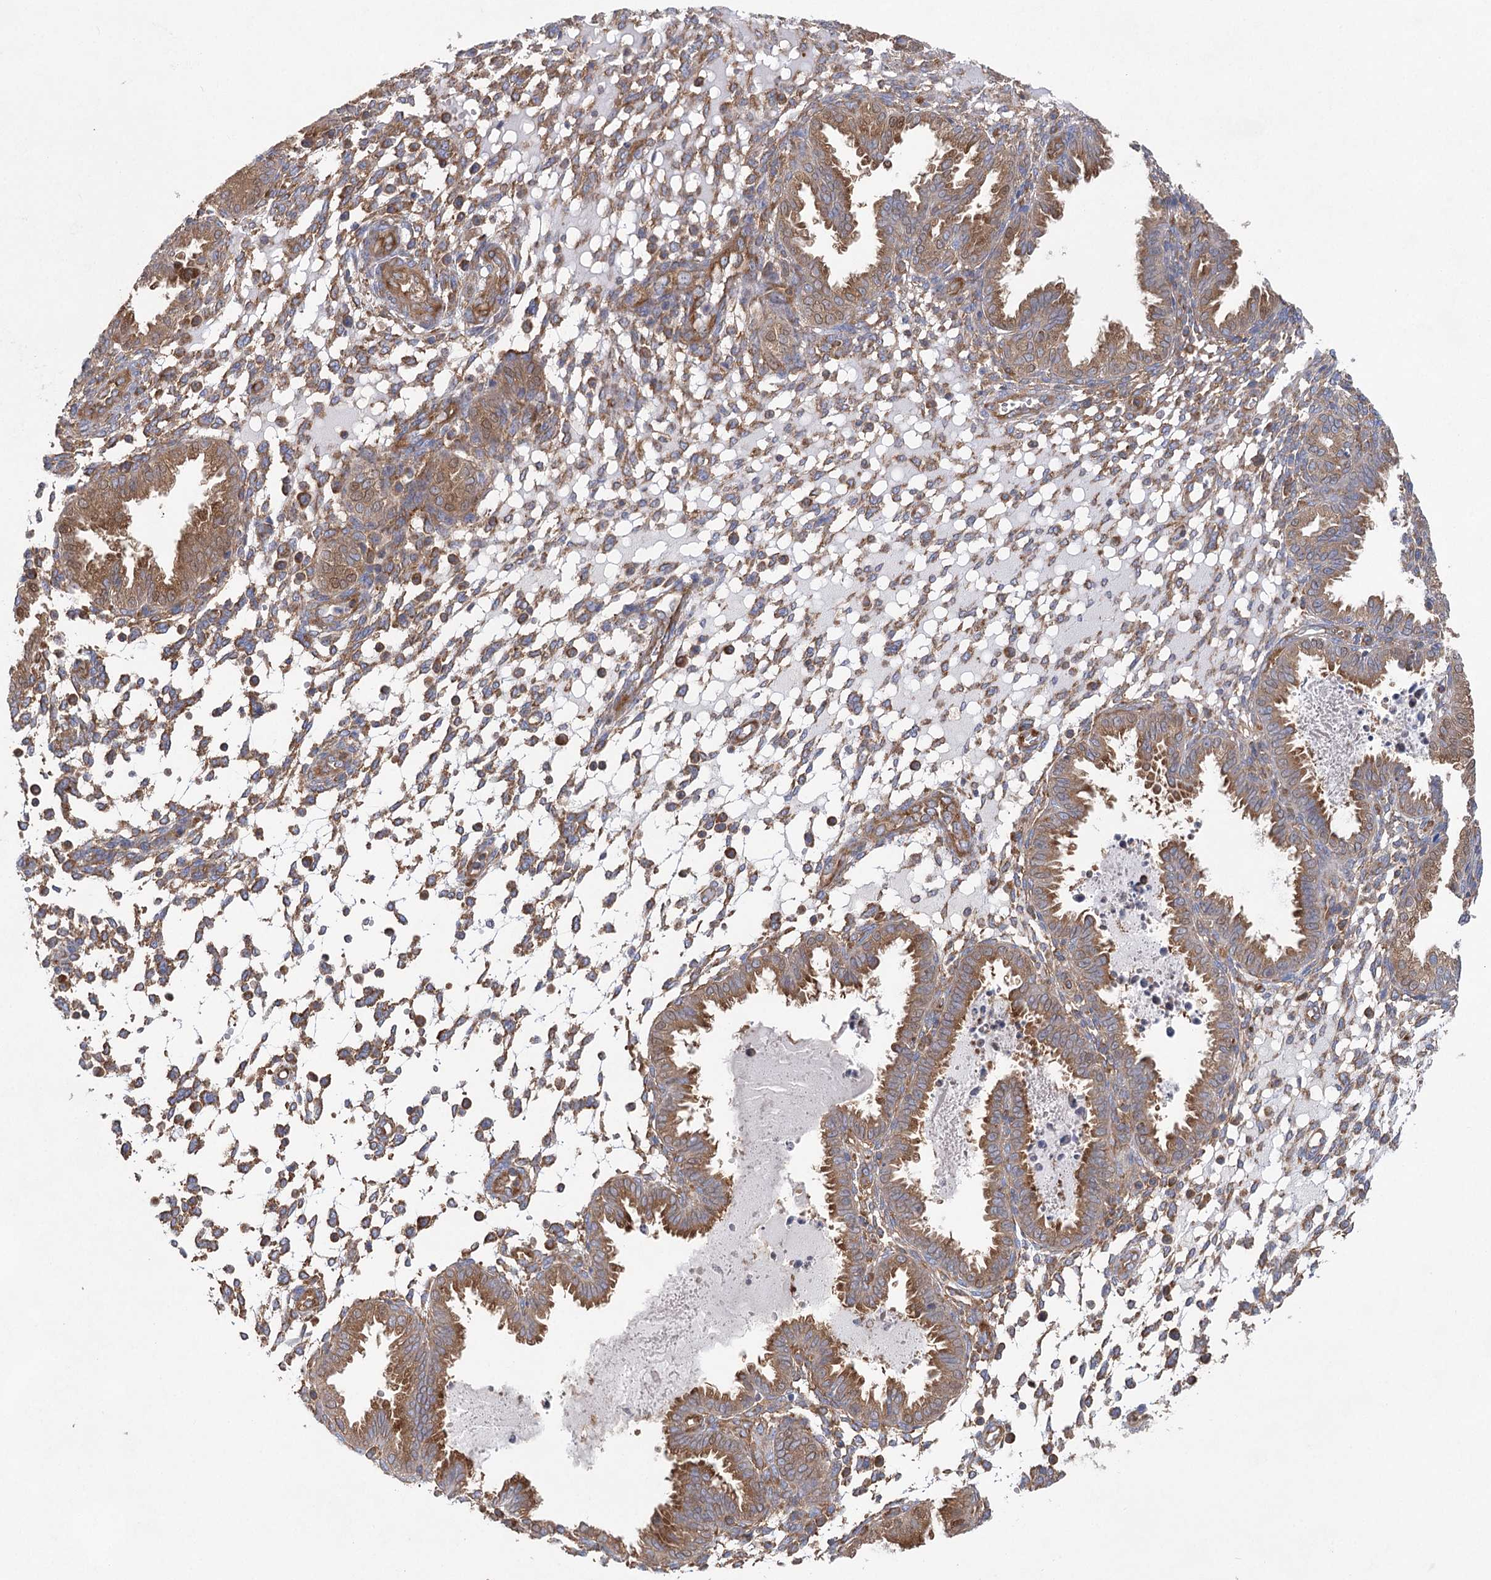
{"staining": {"intensity": "moderate", "quantity": "25%-75%", "location": "cytoplasmic/membranous"}, "tissue": "endometrium", "cell_type": "Cells in endometrial stroma", "image_type": "normal", "snomed": [{"axis": "morphology", "description": "Normal tissue, NOS"}, {"axis": "topography", "description": "Endometrium"}], "caption": "Immunohistochemical staining of benign endometrium displays medium levels of moderate cytoplasmic/membranous positivity in about 25%-75% of cells in endometrial stroma. (DAB (3,3'-diaminobenzidine) = brown stain, brightfield microscopy at high magnification).", "gene": "EIF3A", "patient": {"sex": "female", "age": 33}}